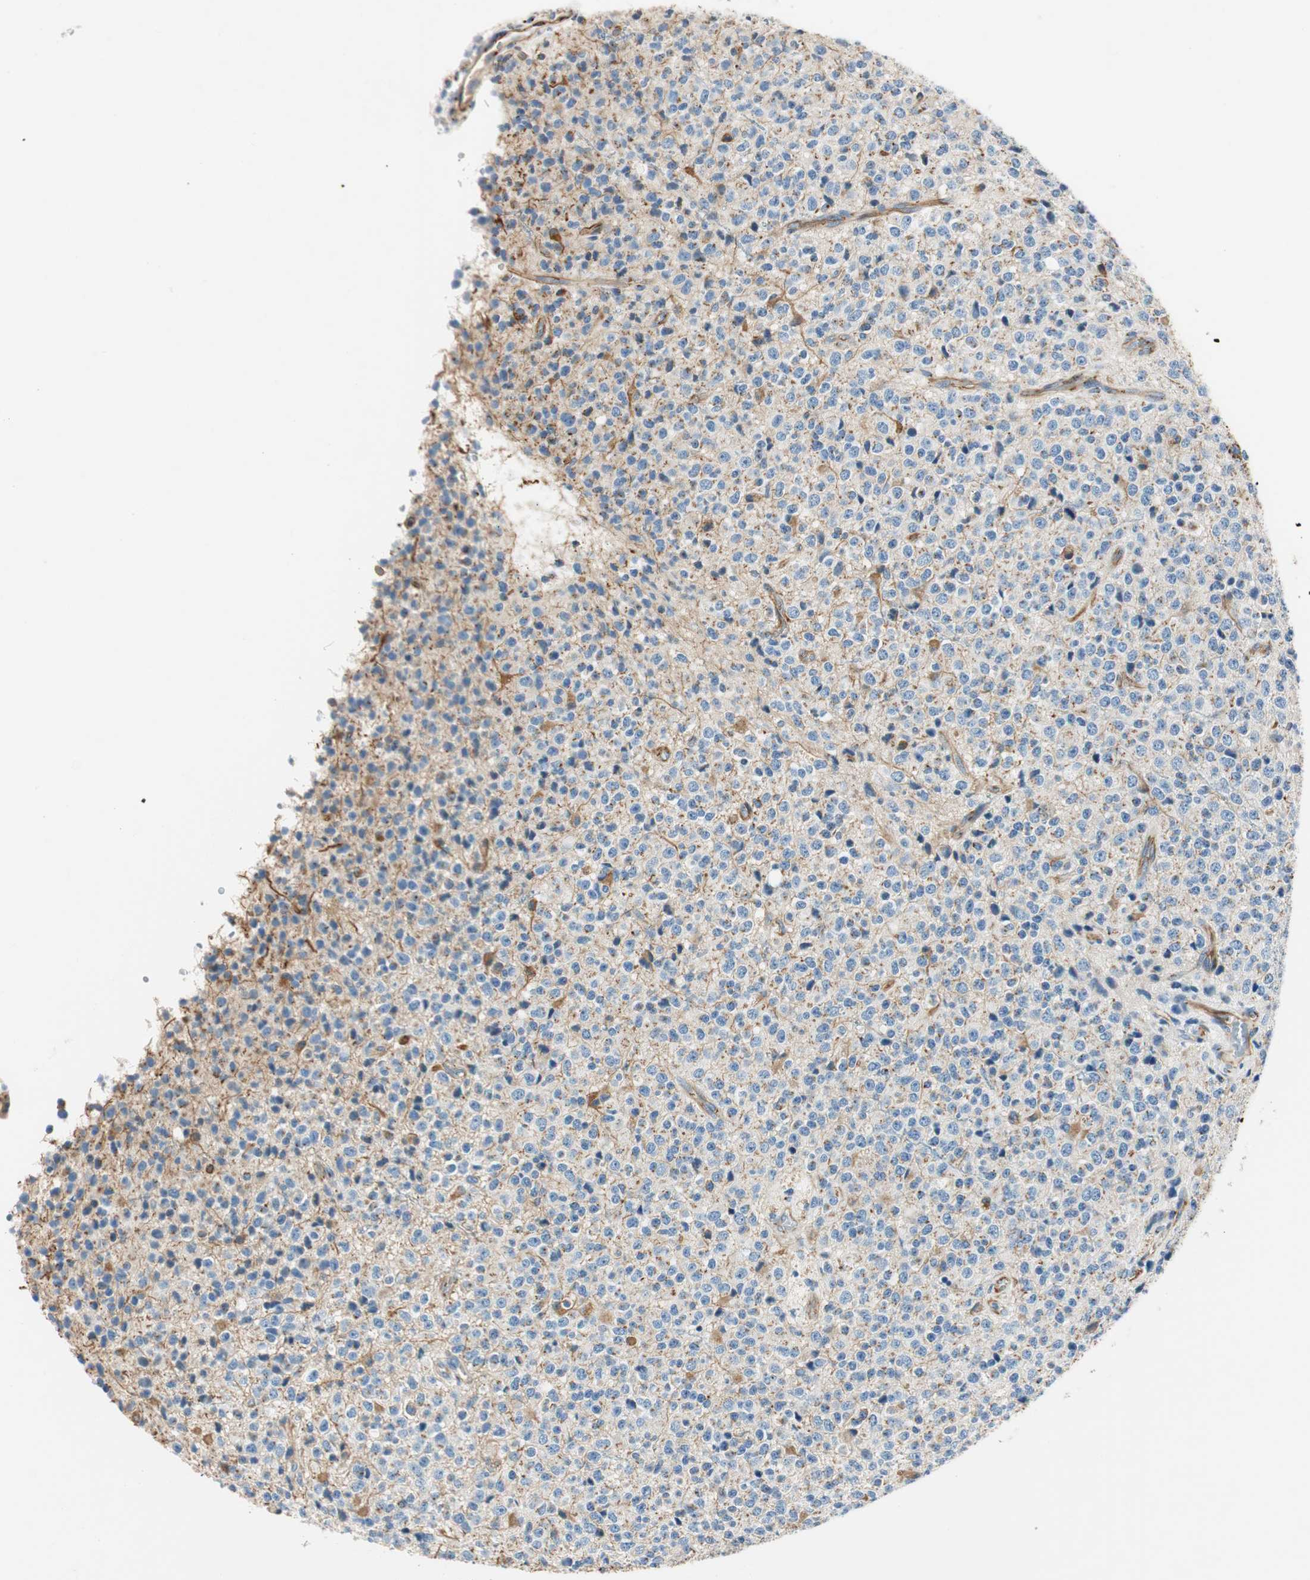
{"staining": {"intensity": "moderate", "quantity": "<25%", "location": "cytoplasmic/membranous"}, "tissue": "glioma", "cell_type": "Tumor cells", "image_type": "cancer", "snomed": [{"axis": "morphology", "description": "Glioma, malignant, High grade"}, {"axis": "topography", "description": "pancreas cauda"}], "caption": "Protein staining by immunohistochemistry shows moderate cytoplasmic/membranous expression in about <25% of tumor cells in malignant high-grade glioma.", "gene": "TMF1", "patient": {"sex": "male", "age": 60}}